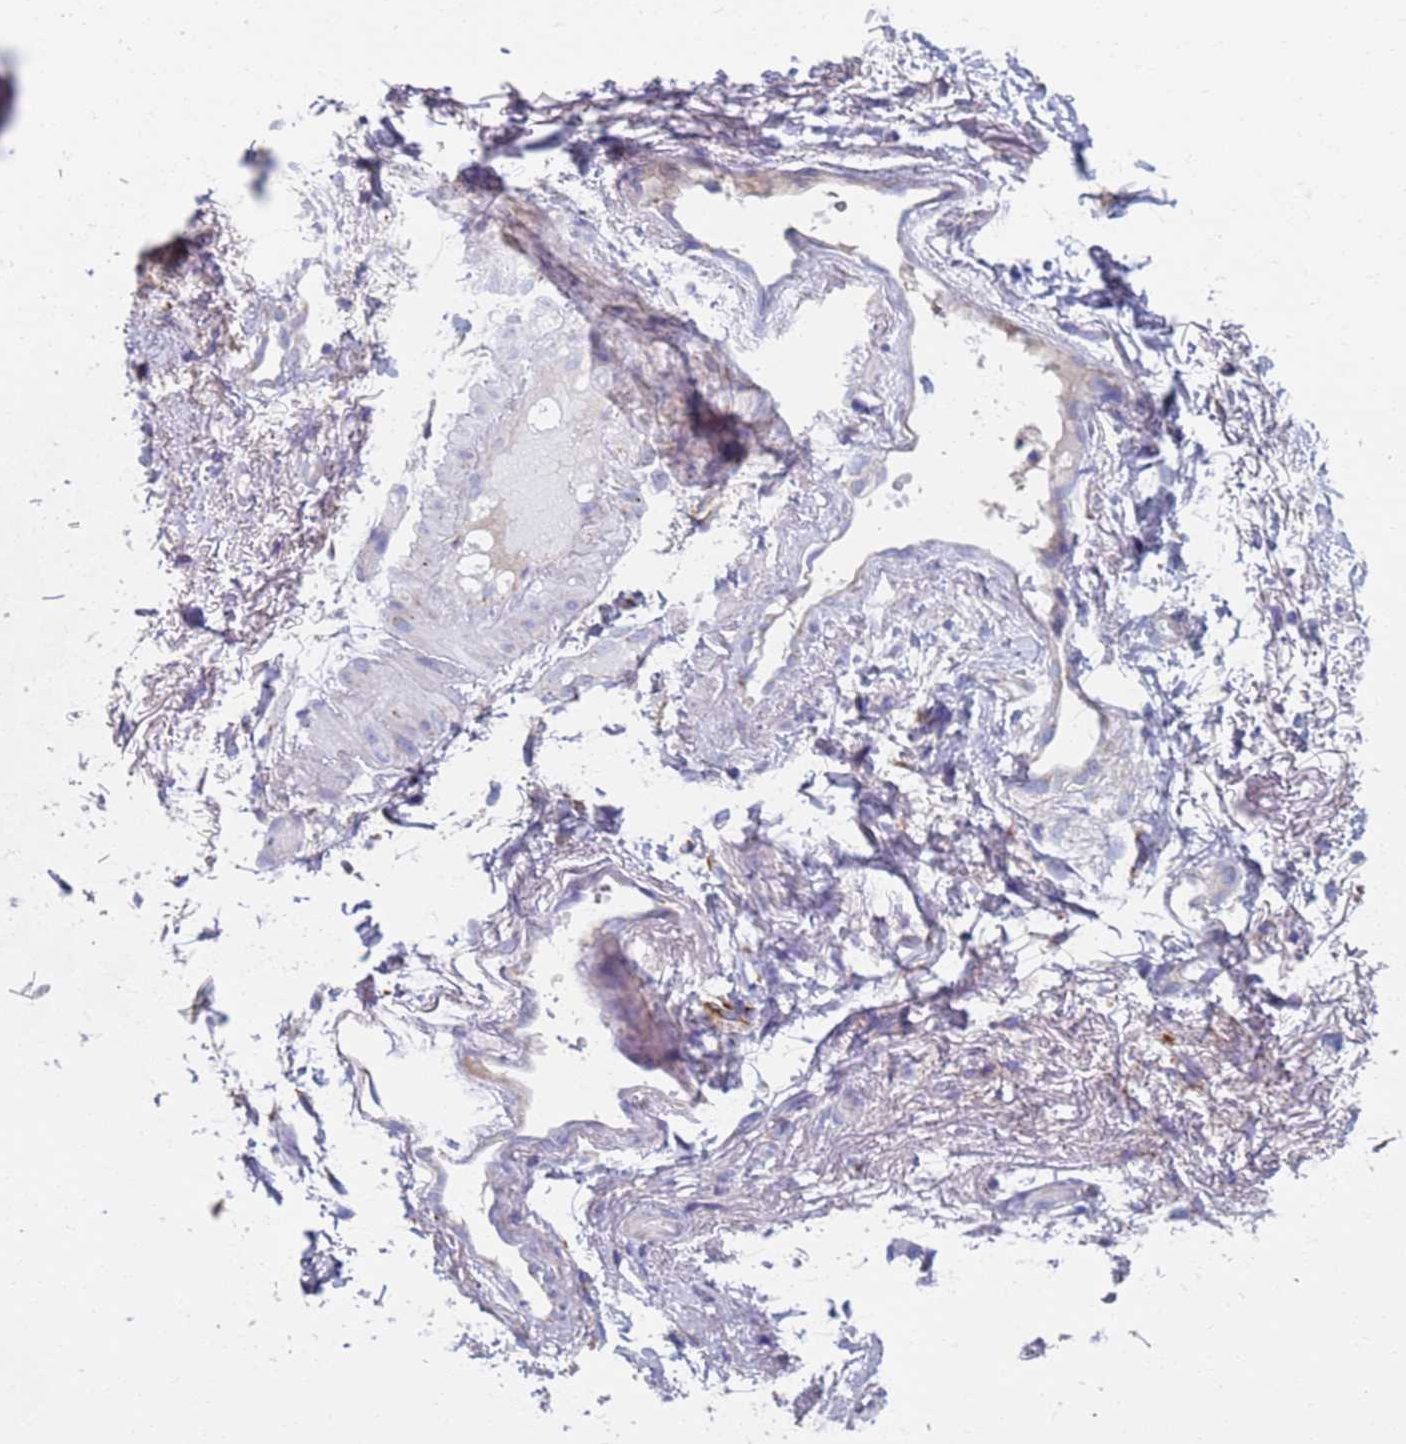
{"staining": {"intensity": "weak", "quantity": ">75%", "location": "cytoplasmic/membranous"}, "tissue": "adipose tissue", "cell_type": "Adipocytes", "image_type": "normal", "snomed": [{"axis": "morphology", "description": "Normal tissue, NOS"}, {"axis": "morphology", "description": "Basal cell carcinoma"}, {"axis": "topography", "description": "Cartilage tissue"}, {"axis": "topography", "description": "Nasopharynx"}, {"axis": "topography", "description": "Oral tissue"}], "caption": "Adipose tissue stained with IHC displays weak cytoplasmic/membranous expression in approximately >75% of adipocytes. Using DAB (brown) and hematoxylin (blue) stains, captured at high magnification using brightfield microscopy.", "gene": "MRPL22", "patient": {"sex": "female", "age": 77}}